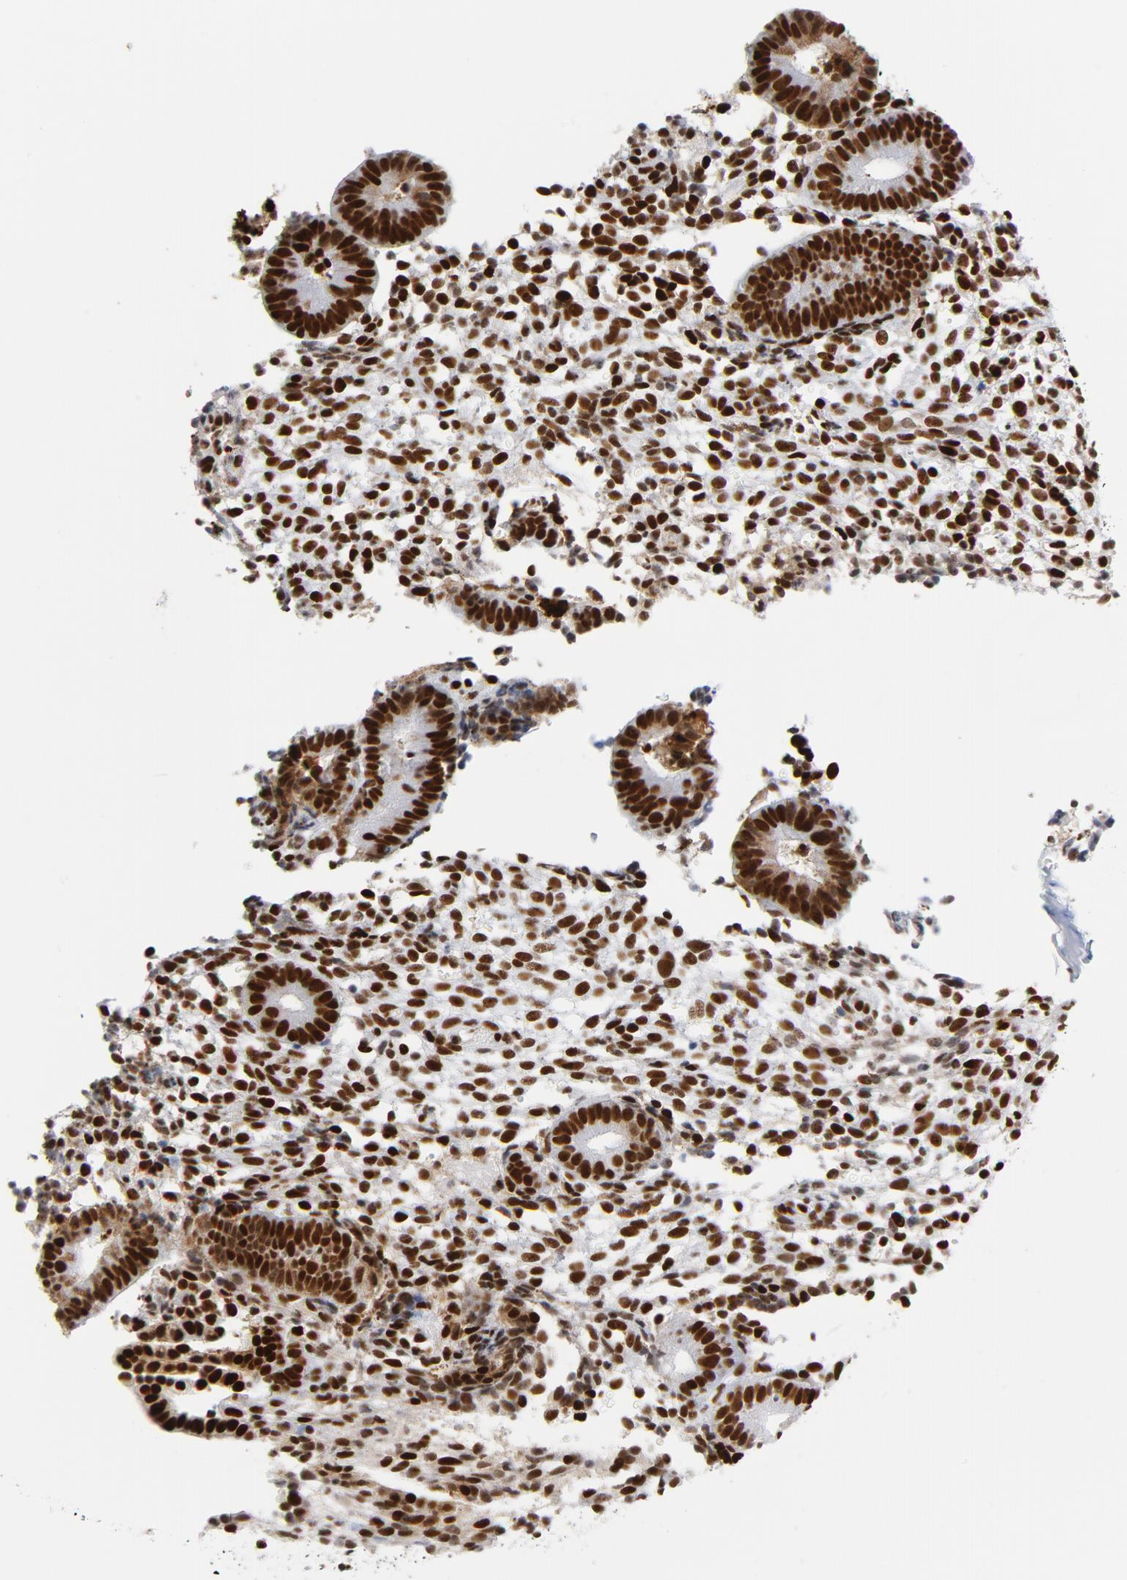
{"staining": {"intensity": "strong", "quantity": ">75%", "location": "nuclear"}, "tissue": "endometrium", "cell_type": "Cells in endometrial stroma", "image_type": "normal", "snomed": [{"axis": "morphology", "description": "Normal tissue, NOS"}, {"axis": "topography", "description": "Uterus"}, {"axis": "topography", "description": "Endometrium"}], "caption": "An IHC image of unremarkable tissue is shown. Protein staining in brown highlights strong nuclear positivity in endometrium within cells in endometrial stroma.", "gene": "XRCC5", "patient": {"sex": "female", "age": 33}}